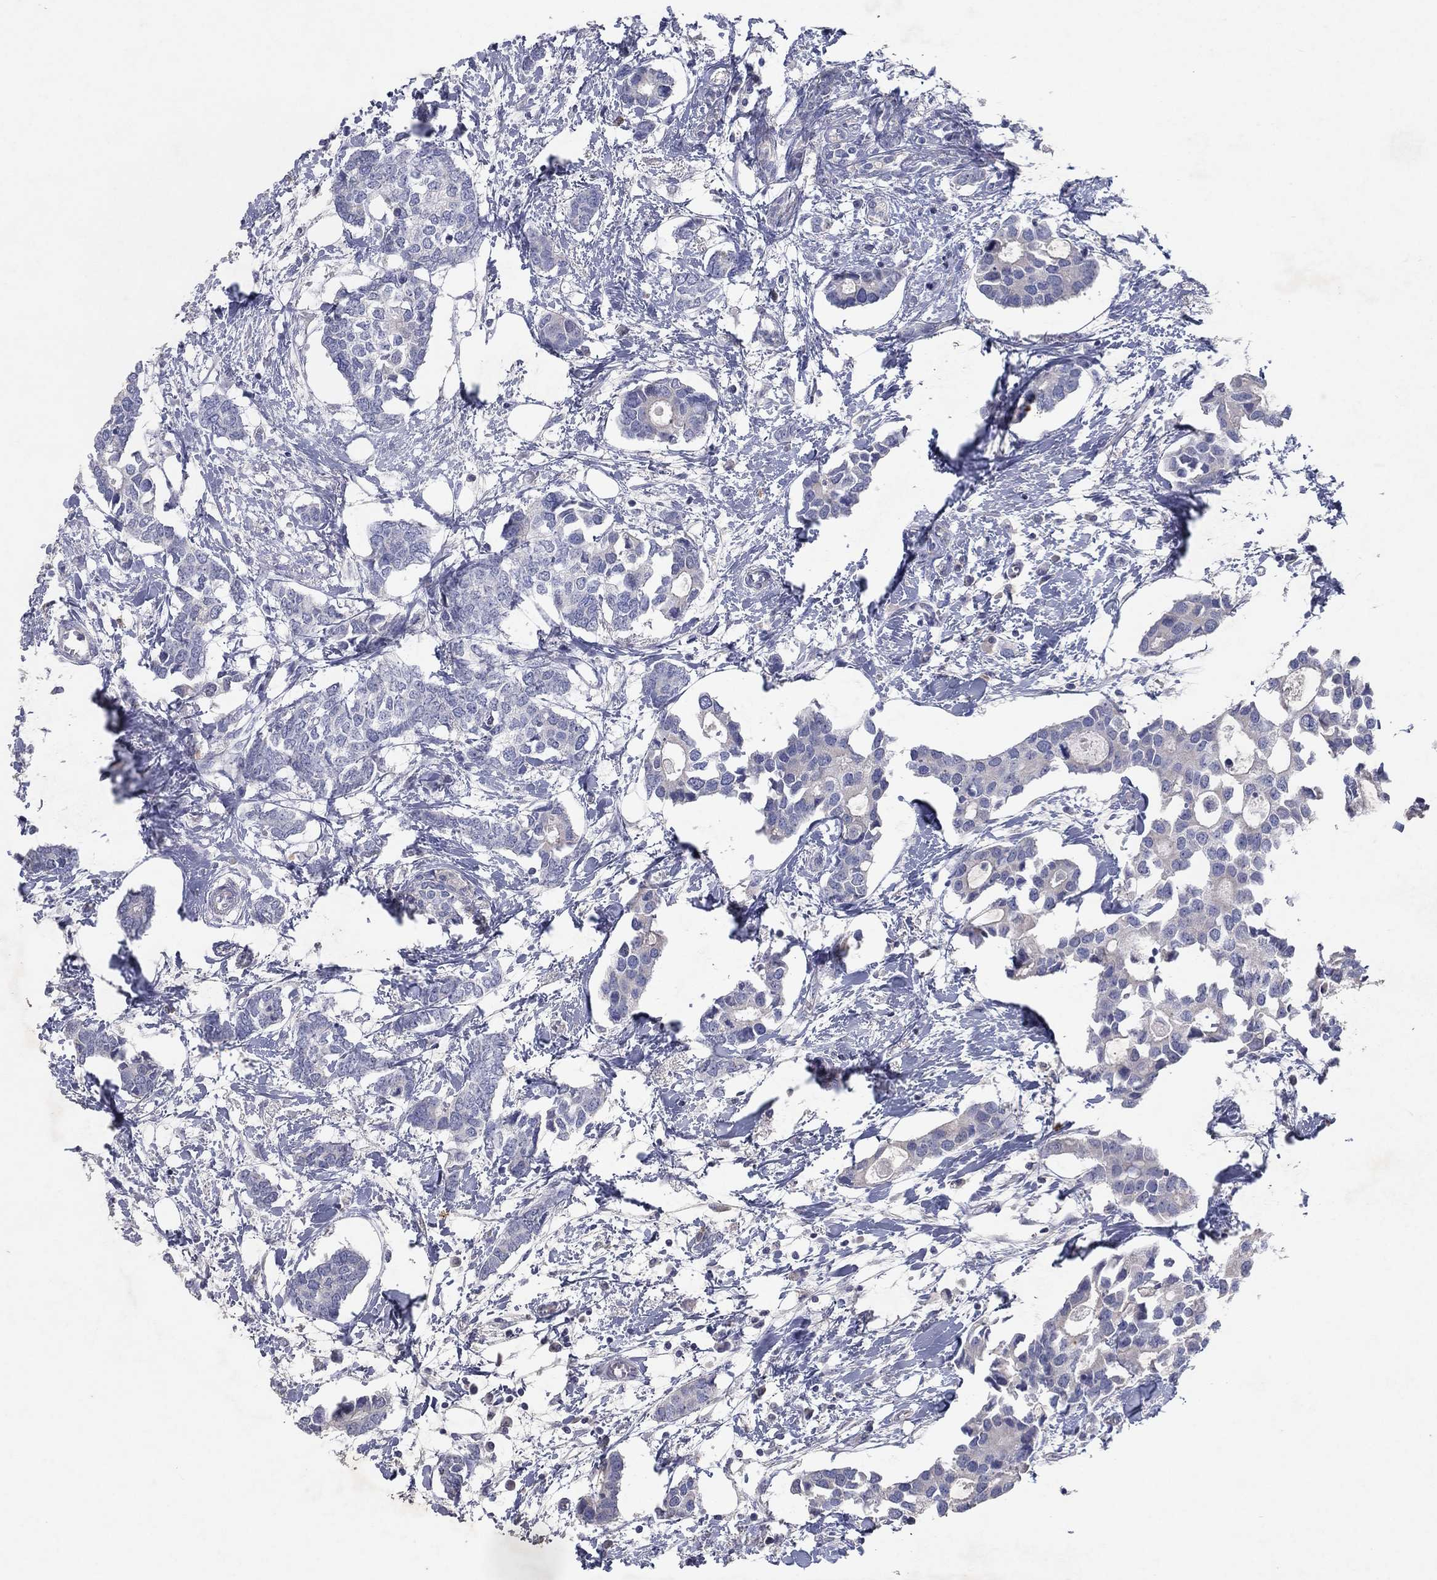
{"staining": {"intensity": "negative", "quantity": "none", "location": "none"}, "tissue": "breast cancer", "cell_type": "Tumor cells", "image_type": "cancer", "snomed": [{"axis": "morphology", "description": "Duct carcinoma"}, {"axis": "topography", "description": "Breast"}], "caption": "The IHC histopathology image has no significant staining in tumor cells of invasive ductal carcinoma (breast) tissue.", "gene": "KRT40", "patient": {"sex": "female", "age": 83}}